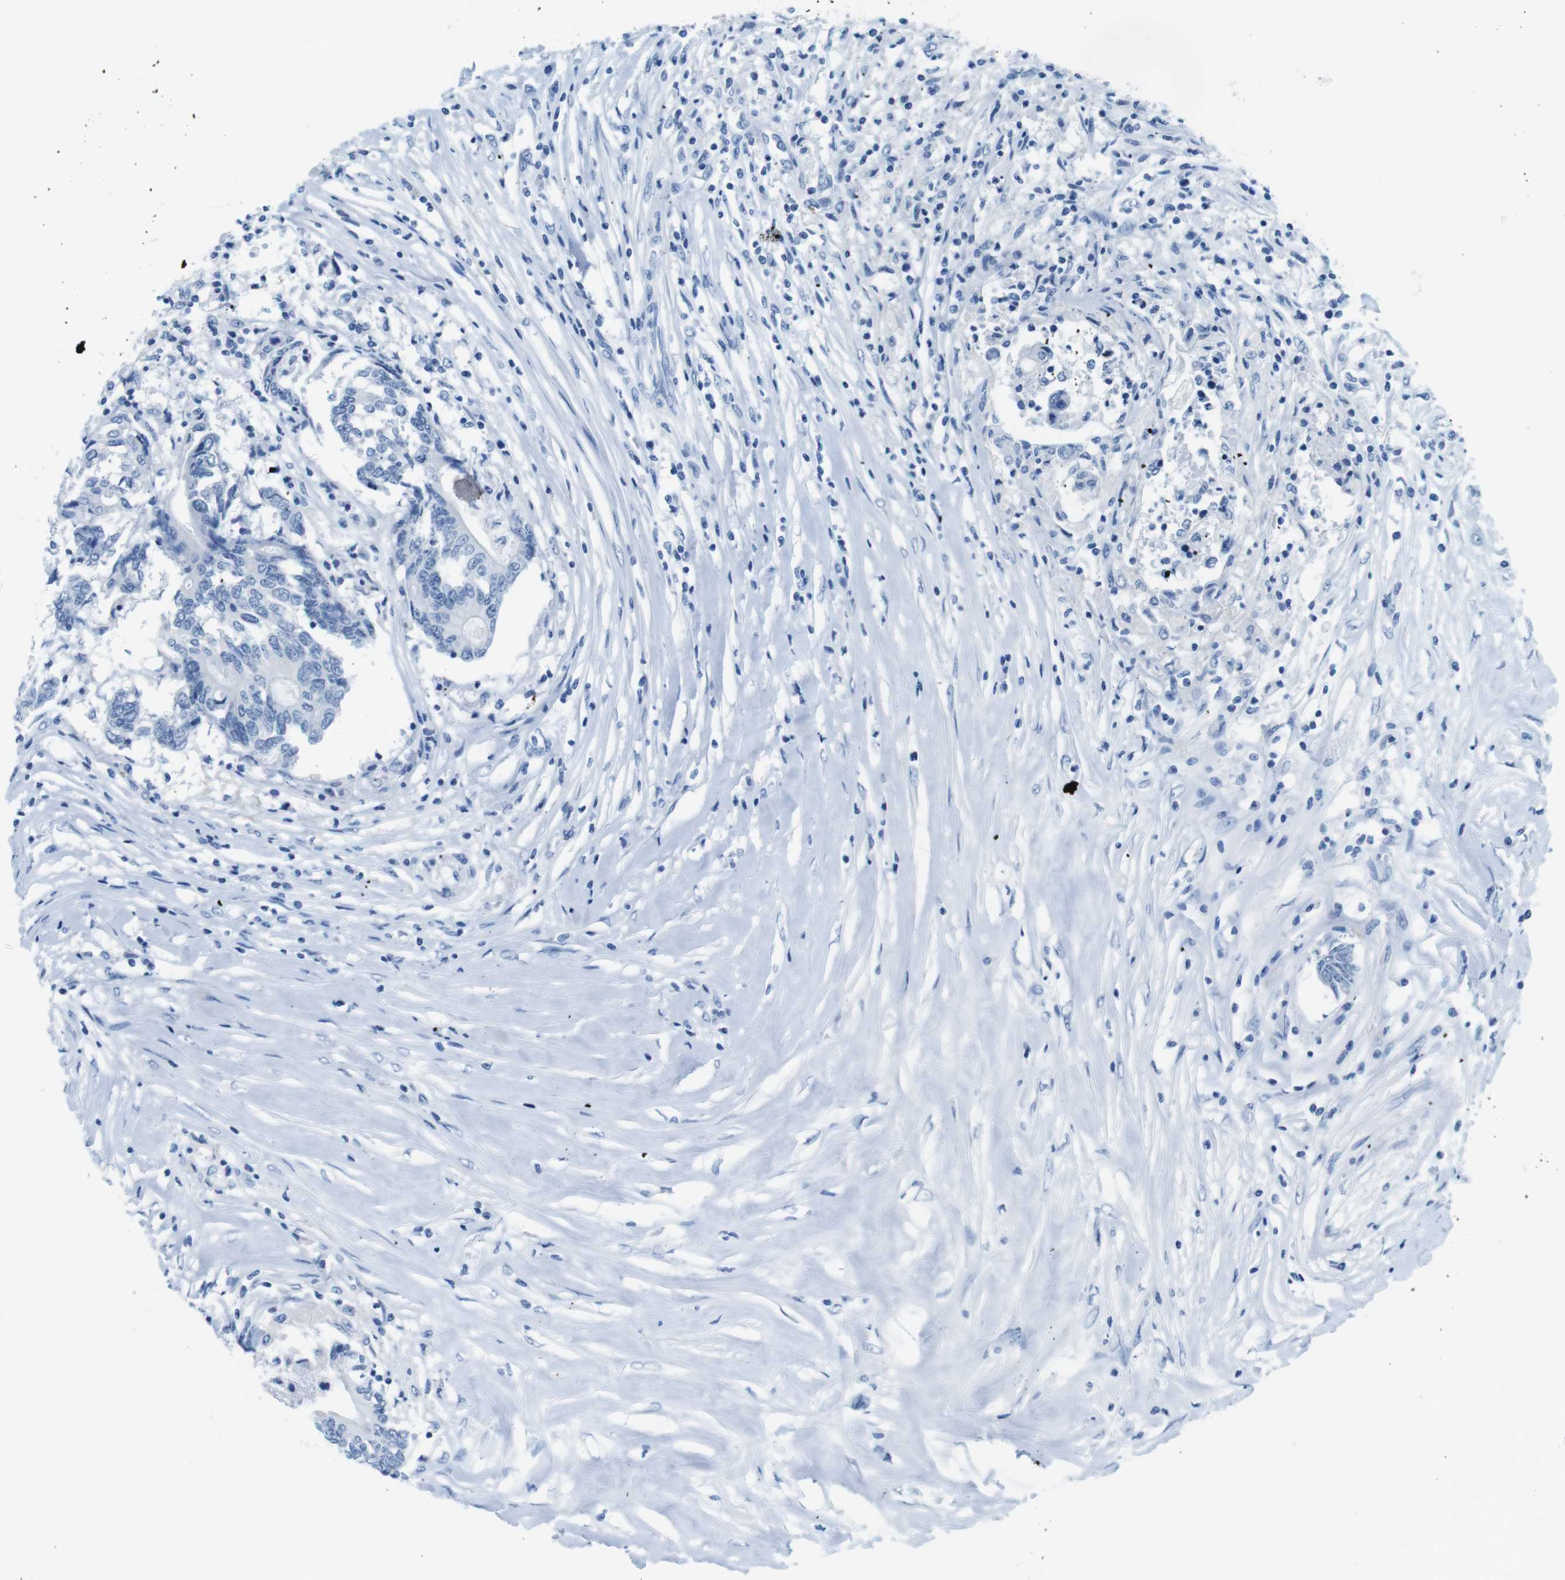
{"staining": {"intensity": "negative", "quantity": "none", "location": "none"}, "tissue": "colorectal cancer", "cell_type": "Tumor cells", "image_type": "cancer", "snomed": [{"axis": "morphology", "description": "Adenocarcinoma, NOS"}, {"axis": "topography", "description": "Rectum"}], "caption": "A high-resolution micrograph shows immunohistochemistry (IHC) staining of colorectal cancer, which displays no significant expression in tumor cells.", "gene": "TFAP2C", "patient": {"sex": "male", "age": 63}}